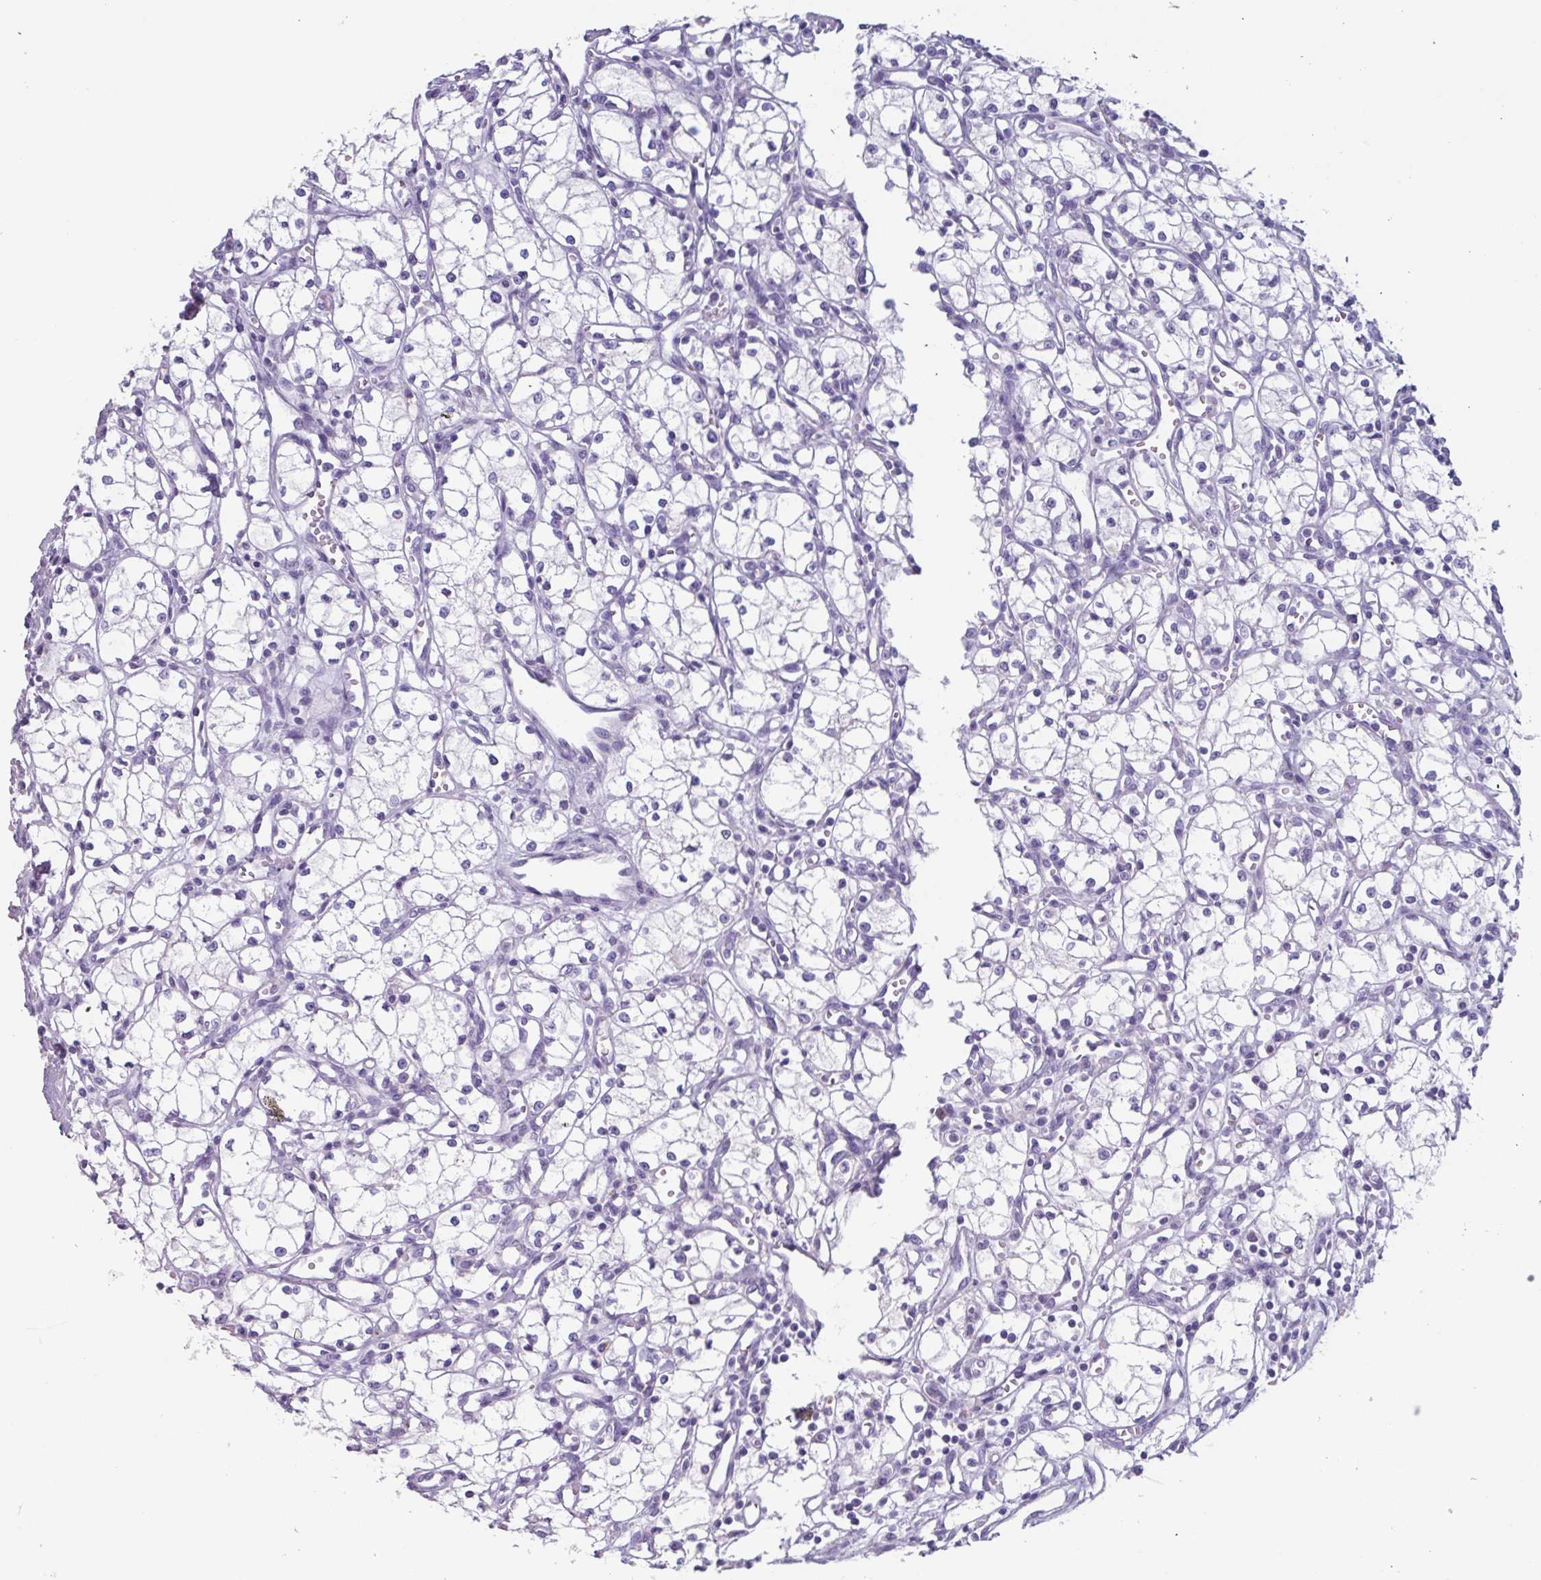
{"staining": {"intensity": "negative", "quantity": "none", "location": "none"}, "tissue": "renal cancer", "cell_type": "Tumor cells", "image_type": "cancer", "snomed": [{"axis": "morphology", "description": "Adenocarcinoma, NOS"}, {"axis": "topography", "description": "Kidney"}], "caption": "Tumor cells are negative for protein expression in human renal cancer (adenocarcinoma).", "gene": "OR2T10", "patient": {"sex": "male", "age": 59}}